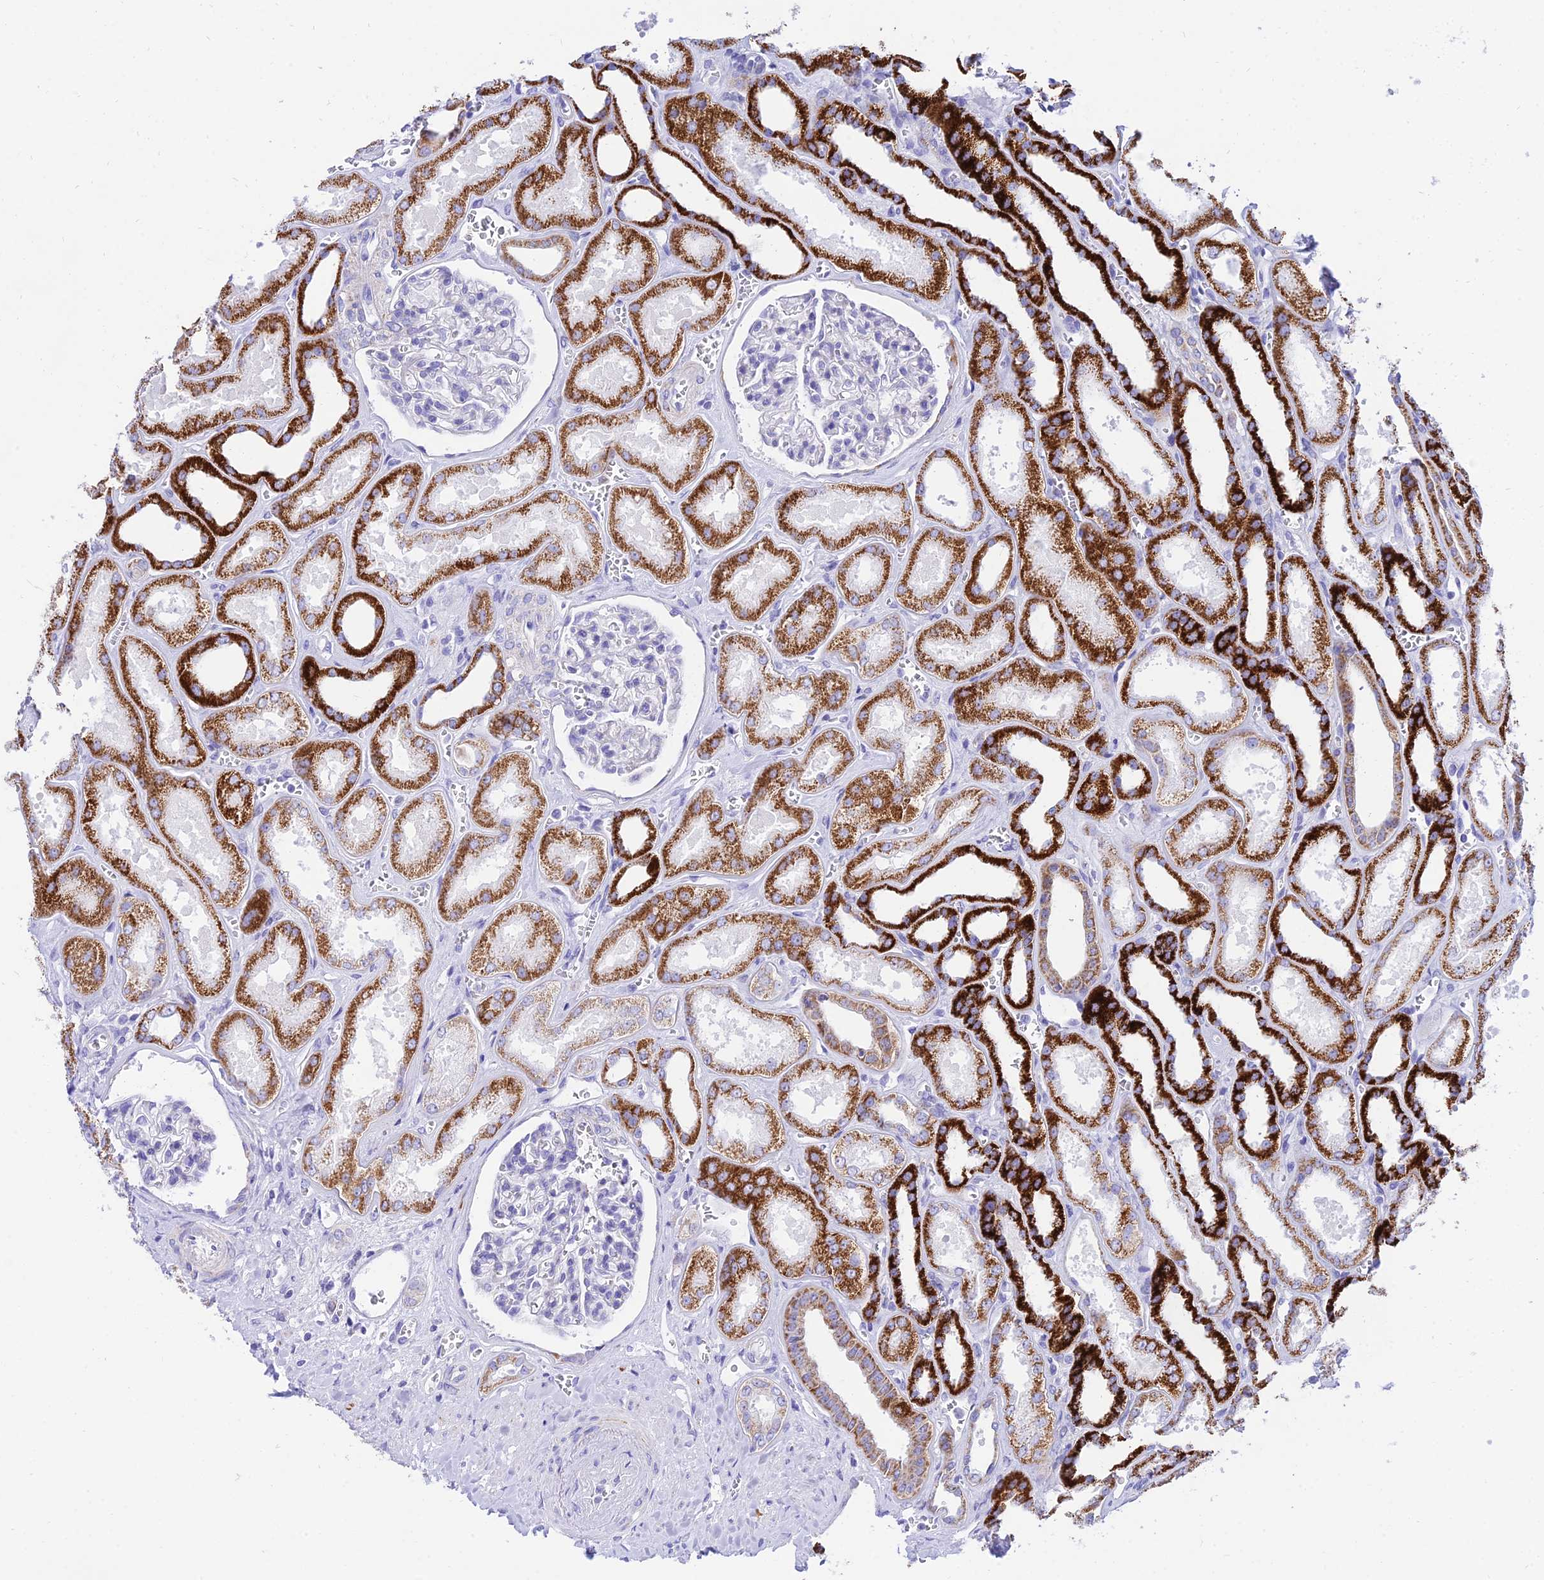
{"staining": {"intensity": "negative", "quantity": "none", "location": "none"}, "tissue": "kidney", "cell_type": "Cells in glomeruli", "image_type": "normal", "snomed": [{"axis": "morphology", "description": "Normal tissue, NOS"}, {"axis": "morphology", "description": "Adenocarcinoma, NOS"}, {"axis": "topography", "description": "Kidney"}], "caption": "Cells in glomeruli are negative for protein expression in unremarkable human kidney. The staining was performed using DAB (3,3'-diaminobenzidine) to visualize the protein expression in brown, while the nuclei were stained in blue with hematoxylin (Magnification: 20x).", "gene": "PKN3", "patient": {"sex": "female", "age": 68}}